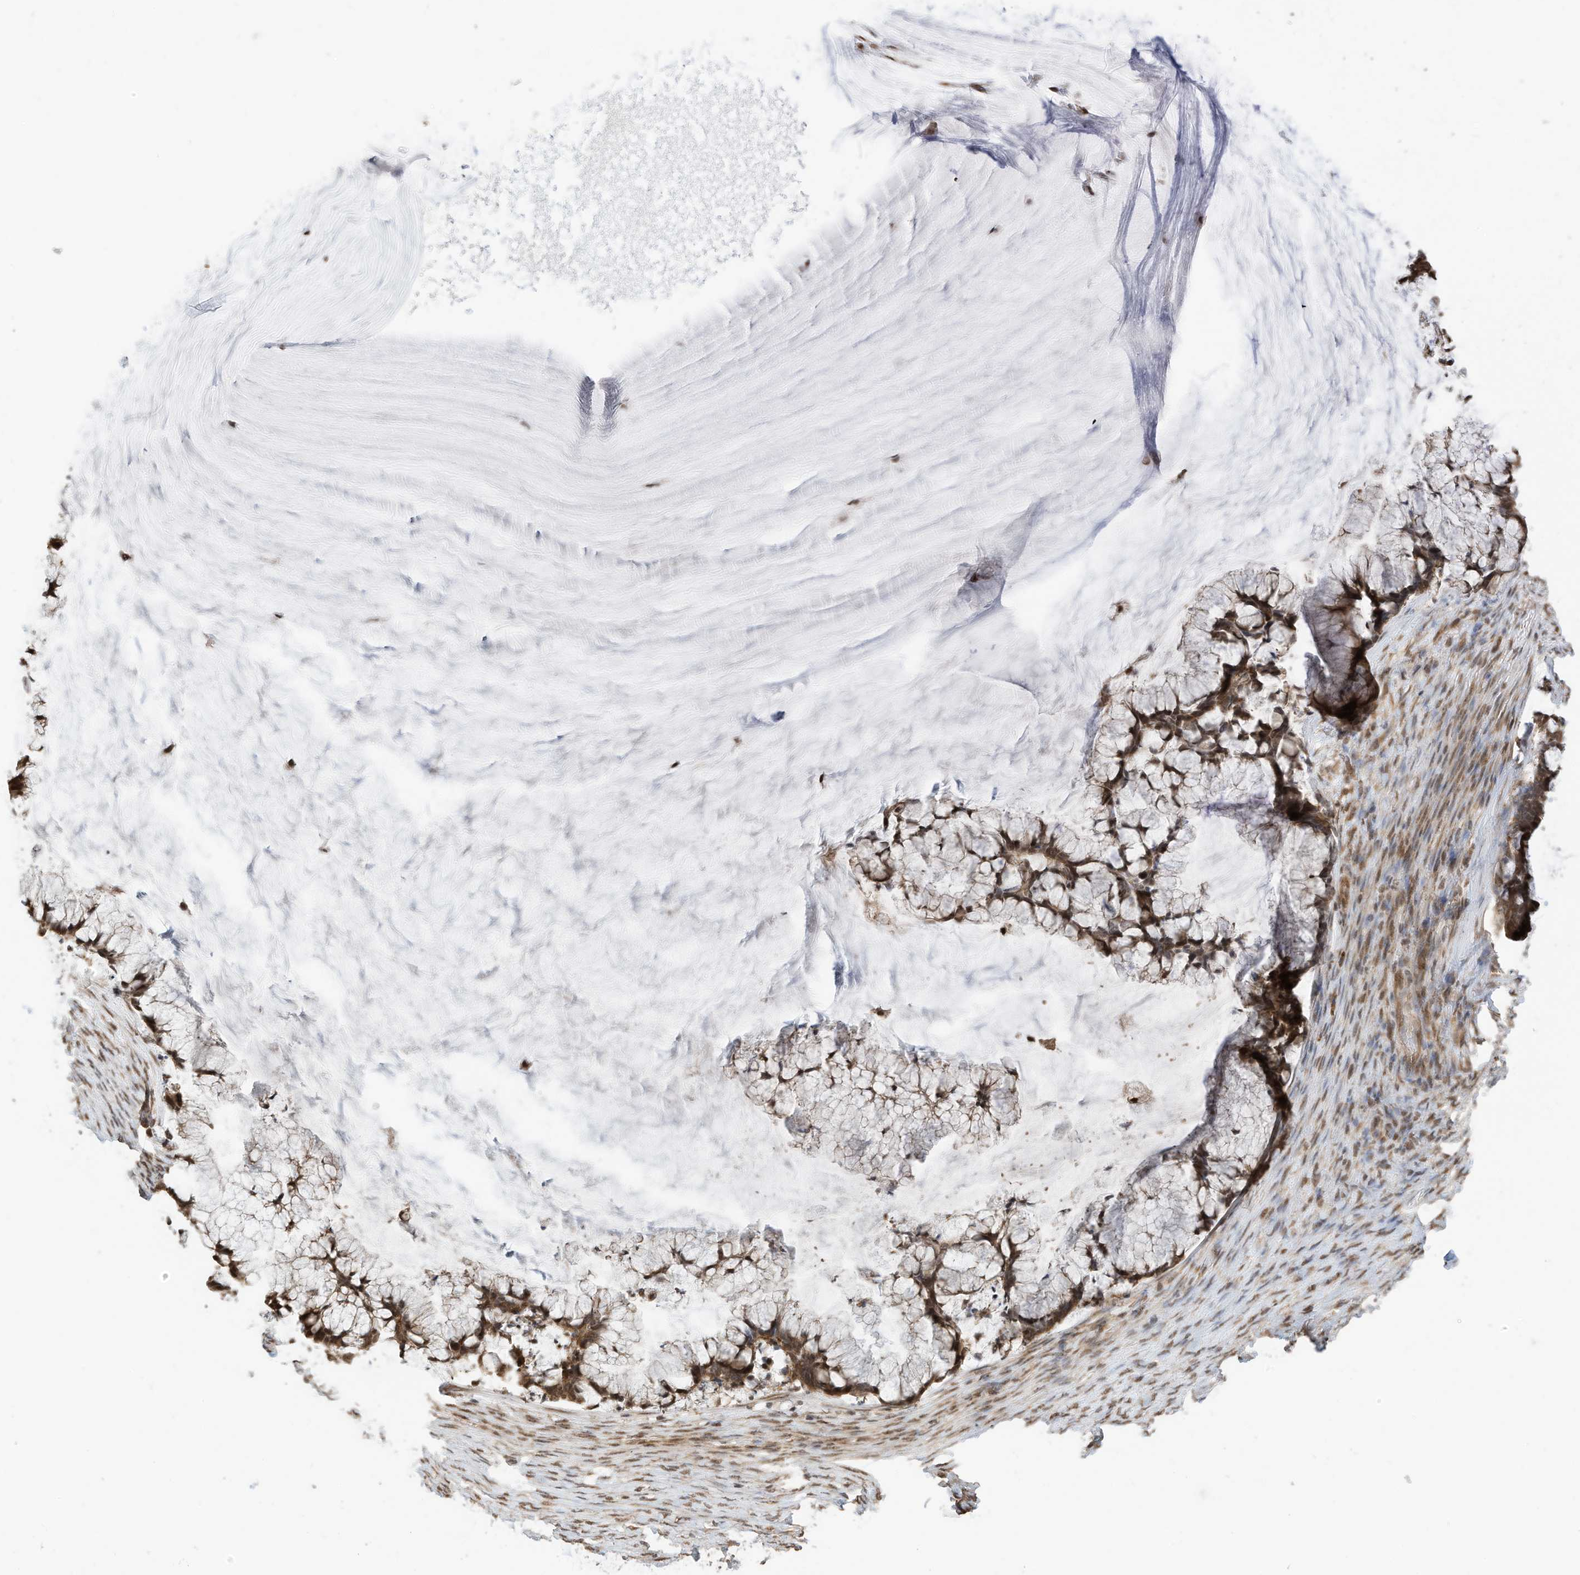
{"staining": {"intensity": "moderate", "quantity": ">75%", "location": "cytoplasmic/membranous,nuclear"}, "tissue": "ovarian cancer", "cell_type": "Tumor cells", "image_type": "cancer", "snomed": [{"axis": "morphology", "description": "Cystadenocarcinoma, mucinous, NOS"}, {"axis": "topography", "description": "Ovary"}], "caption": "Immunohistochemical staining of human mucinous cystadenocarcinoma (ovarian) reveals medium levels of moderate cytoplasmic/membranous and nuclear protein staining in about >75% of tumor cells. Immunohistochemistry (ihc) stains the protein of interest in brown and the nuclei are stained blue.", "gene": "ZNF195", "patient": {"sex": "female", "age": 42}}